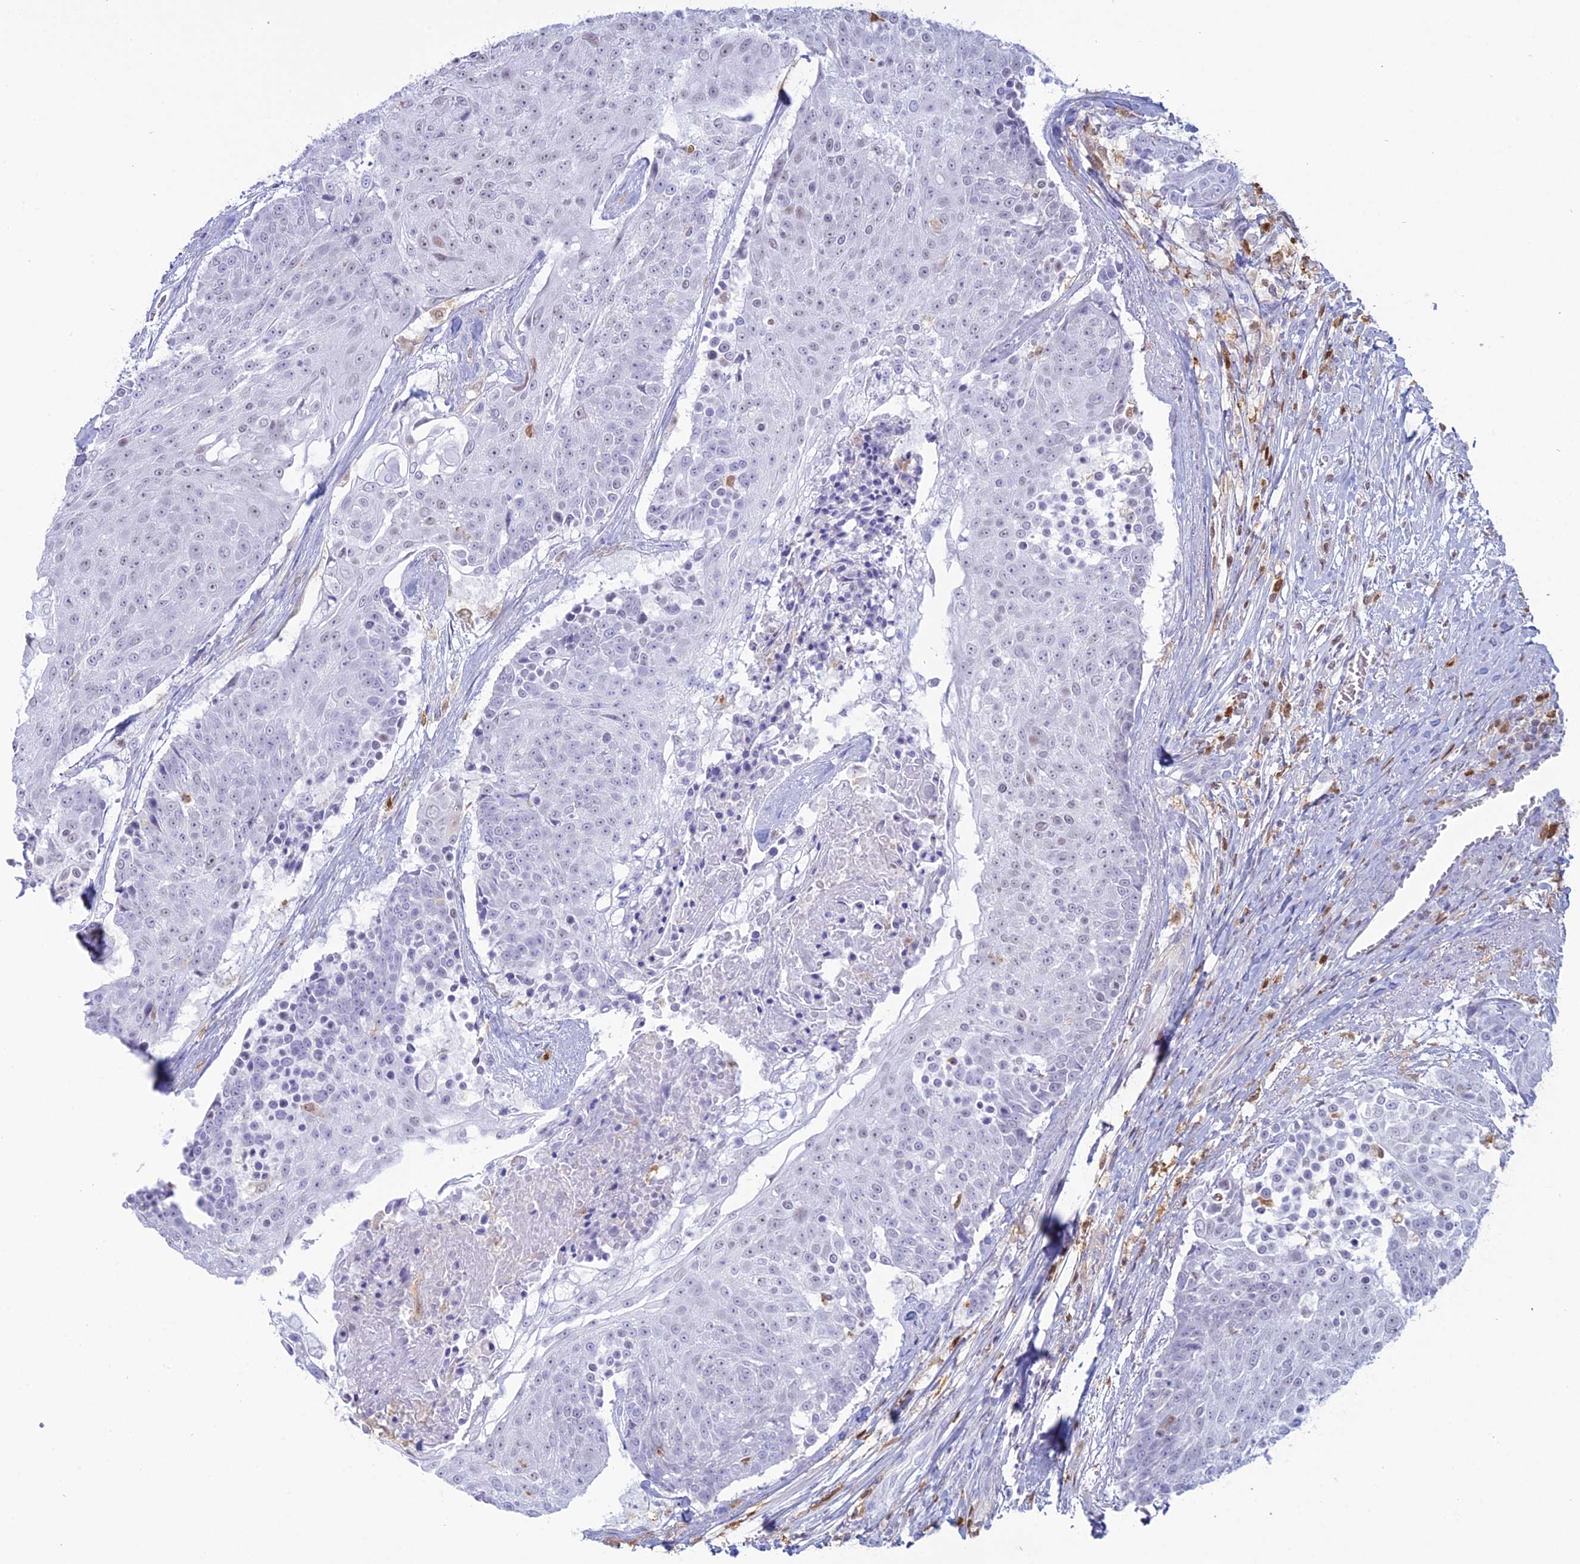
{"staining": {"intensity": "negative", "quantity": "none", "location": "none"}, "tissue": "urothelial cancer", "cell_type": "Tumor cells", "image_type": "cancer", "snomed": [{"axis": "morphology", "description": "Urothelial carcinoma, High grade"}, {"axis": "topography", "description": "Urinary bladder"}], "caption": "This is an immunohistochemistry image of high-grade urothelial carcinoma. There is no staining in tumor cells.", "gene": "PGBD4", "patient": {"sex": "female", "age": 63}}